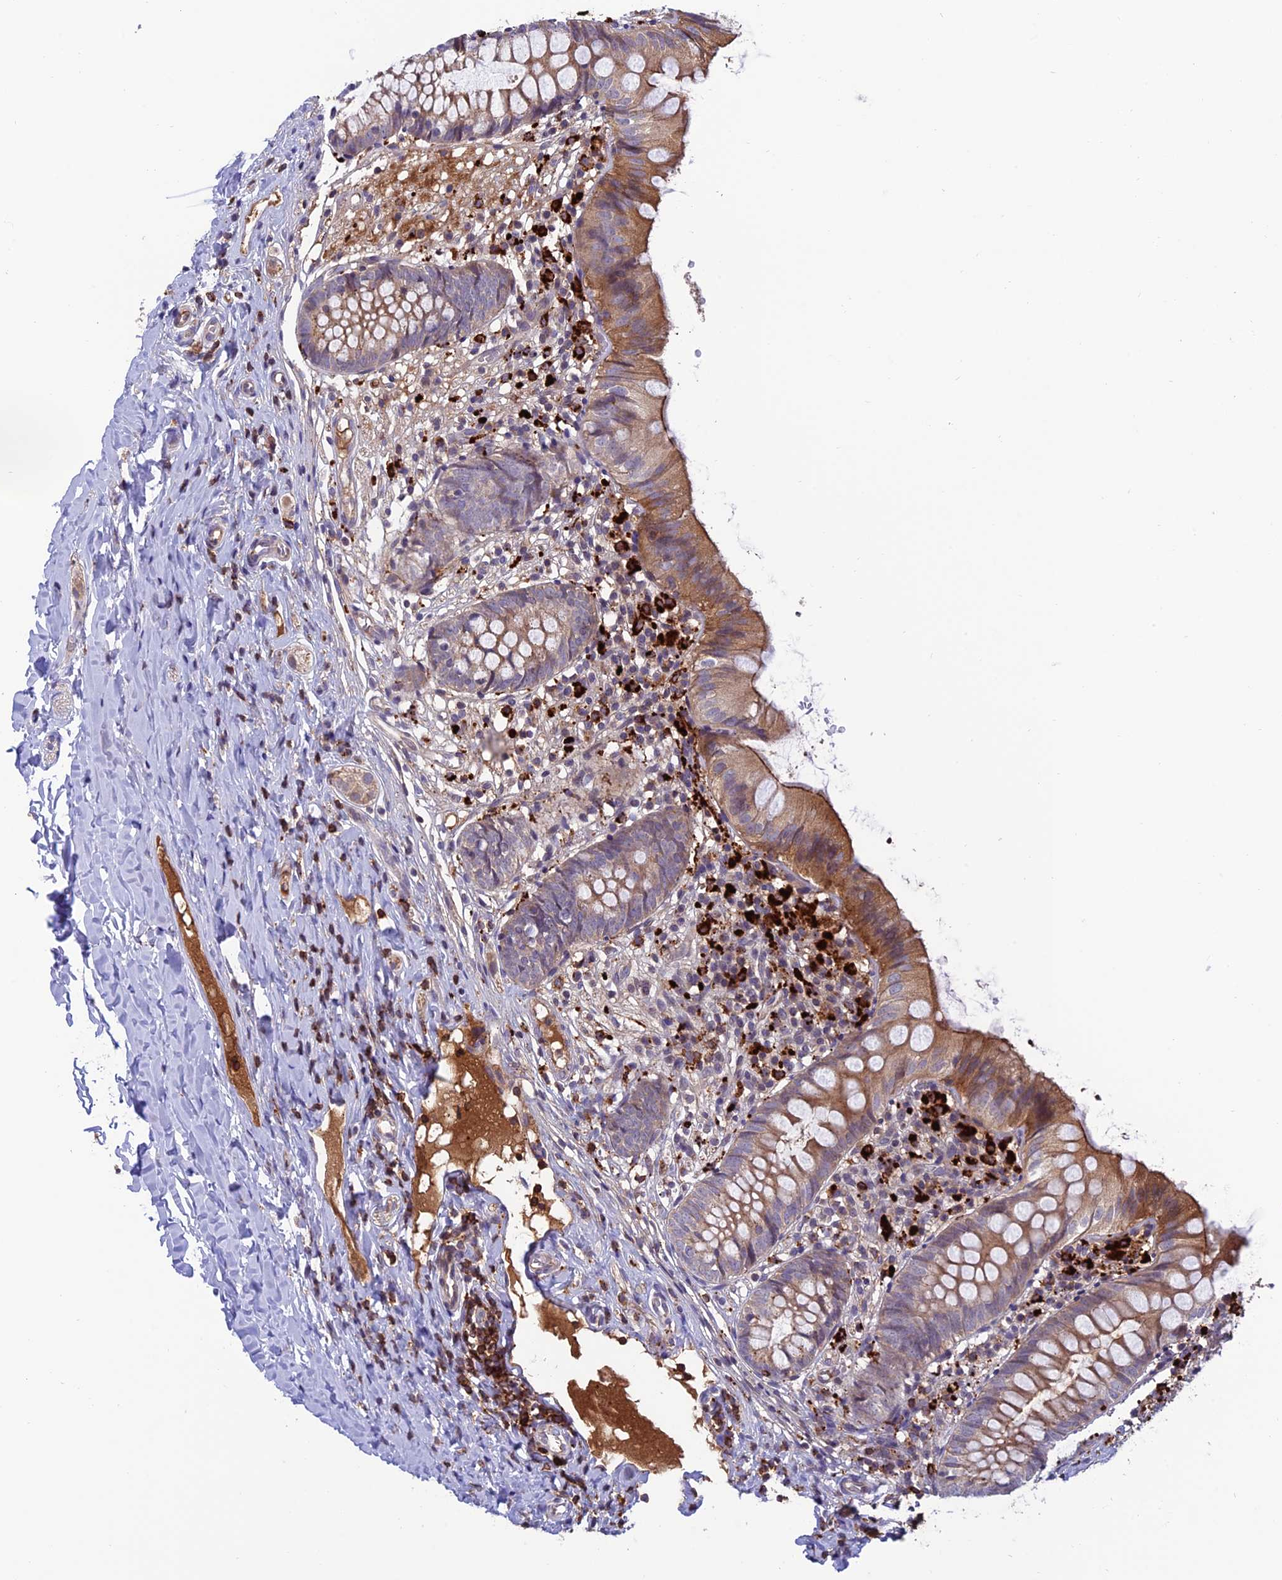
{"staining": {"intensity": "moderate", "quantity": ">75%", "location": "cytoplasmic/membranous"}, "tissue": "appendix", "cell_type": "Glandular cells", "image_type": "normal", "snomed": [{"axis": "morphology", "description": "Normal tissue, NOS"}, {"axis": "topography", "description": "Appendix"}], "caption": "DAB immunohistochemical staining of unremarkable human appendix reveals moderate cytoplasmic/membranous protein staining in approximately >75% of glandular cells. (DAB IHC, brown staining for protein, blue staining for nuclei).", "gene": "ARHGEF18", "patient": {"sex": "male", "age": 8}}